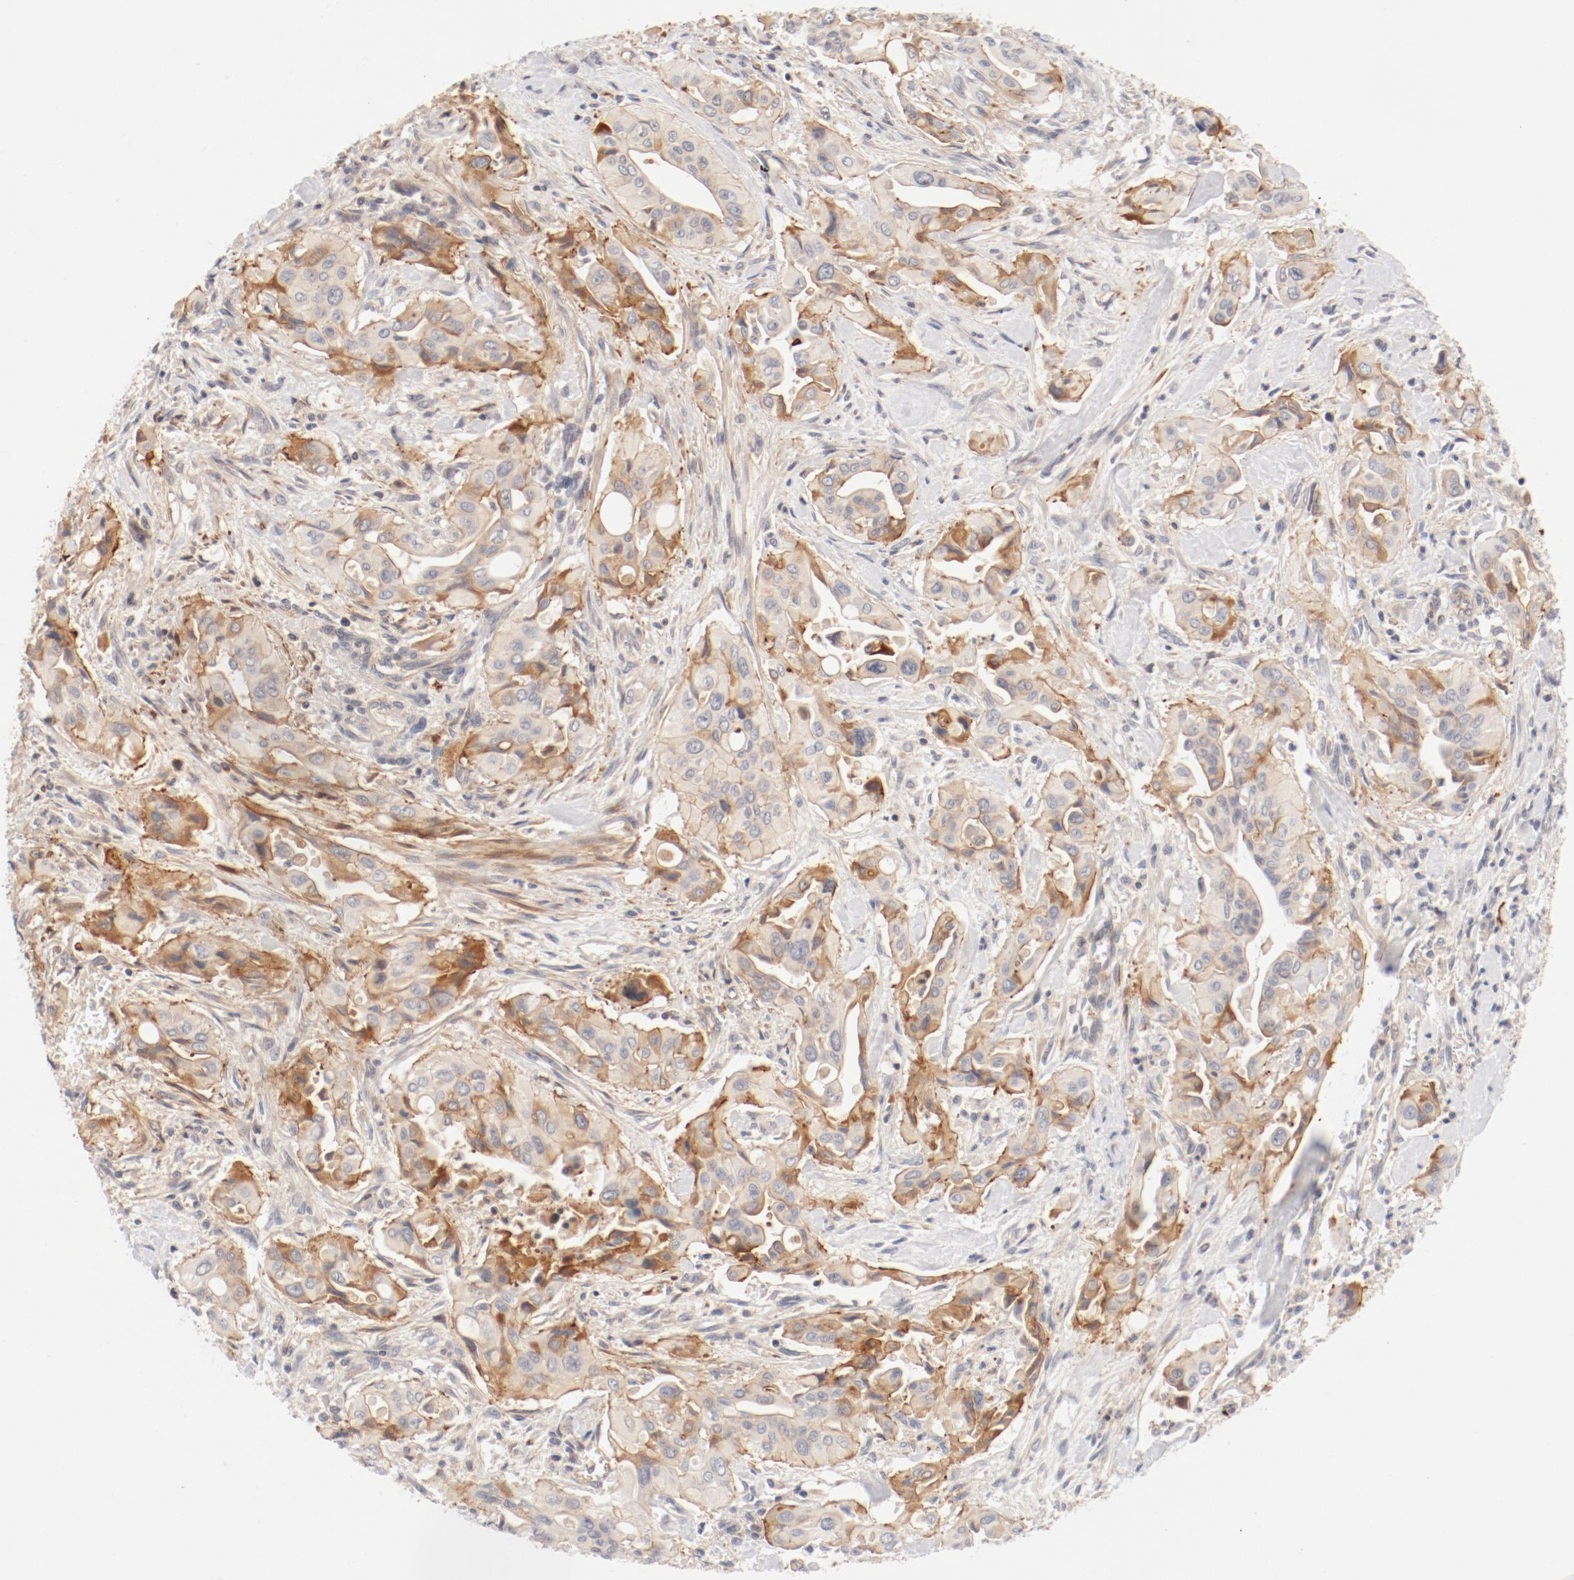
{"staining": {"intensity": "moderate", "quantity": "25%-75%", "location": "cytoplasmic/membranous"}, "tissue": "pancreatic cancer", "cell_type": "Tumor cells", "image_type": "cancer", "snomed": [{"axis": "morphology", "description": "Adenocarcinoma, NOS"}, {"axis": "topography", "description": "Pancreas"}], "caption": "DAB (3,3'-diaminobenzidine) immunohistochemical staining of pancreatic cancer displays moderate cytoplasmic/membranous protein staining in about 25%-75% of tumor cells.", "gene": "ZNF267", "patient": {"sex": "male", "age": 77}}